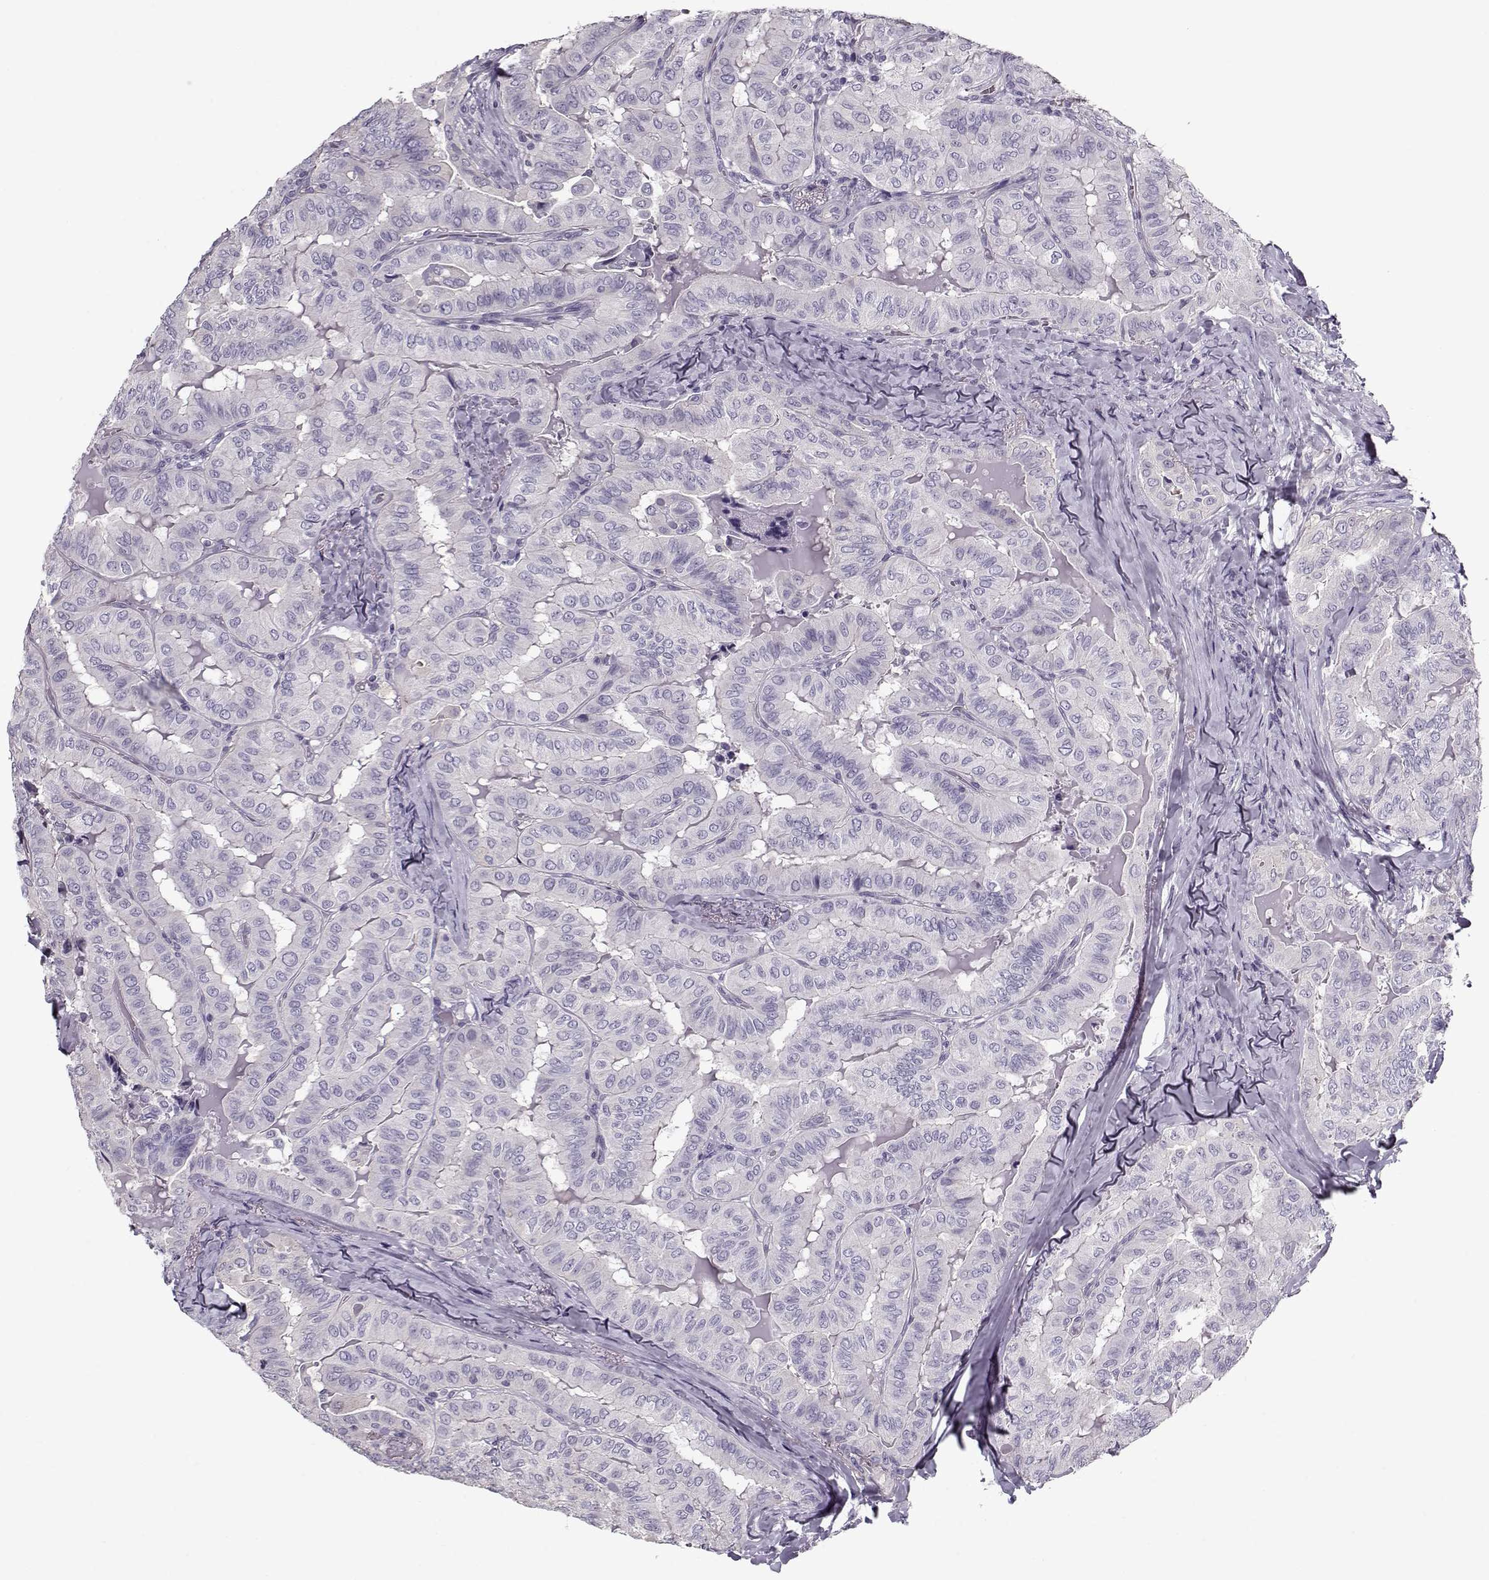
{"staining": {"intensity": "negative", "quantity": "none", "location": "none"}, "tissue": "thyroid cancer", "cell_type": "Tumor cells", "image_type": "cancer", "snomed": [{"axis": "morphology", "description": "Papillary adenocarcinoma, NOS"}, {"axis": "topography", "description": "Thyroid gland"}], "caption": "Human thyroid papillary adenocarcinoma stained for a protein using immunohistochemistry (IHC) reveals no positivity in tumor cells.", "gene": "CCDC136", "patient": {"sex": "female", "age": 68}}